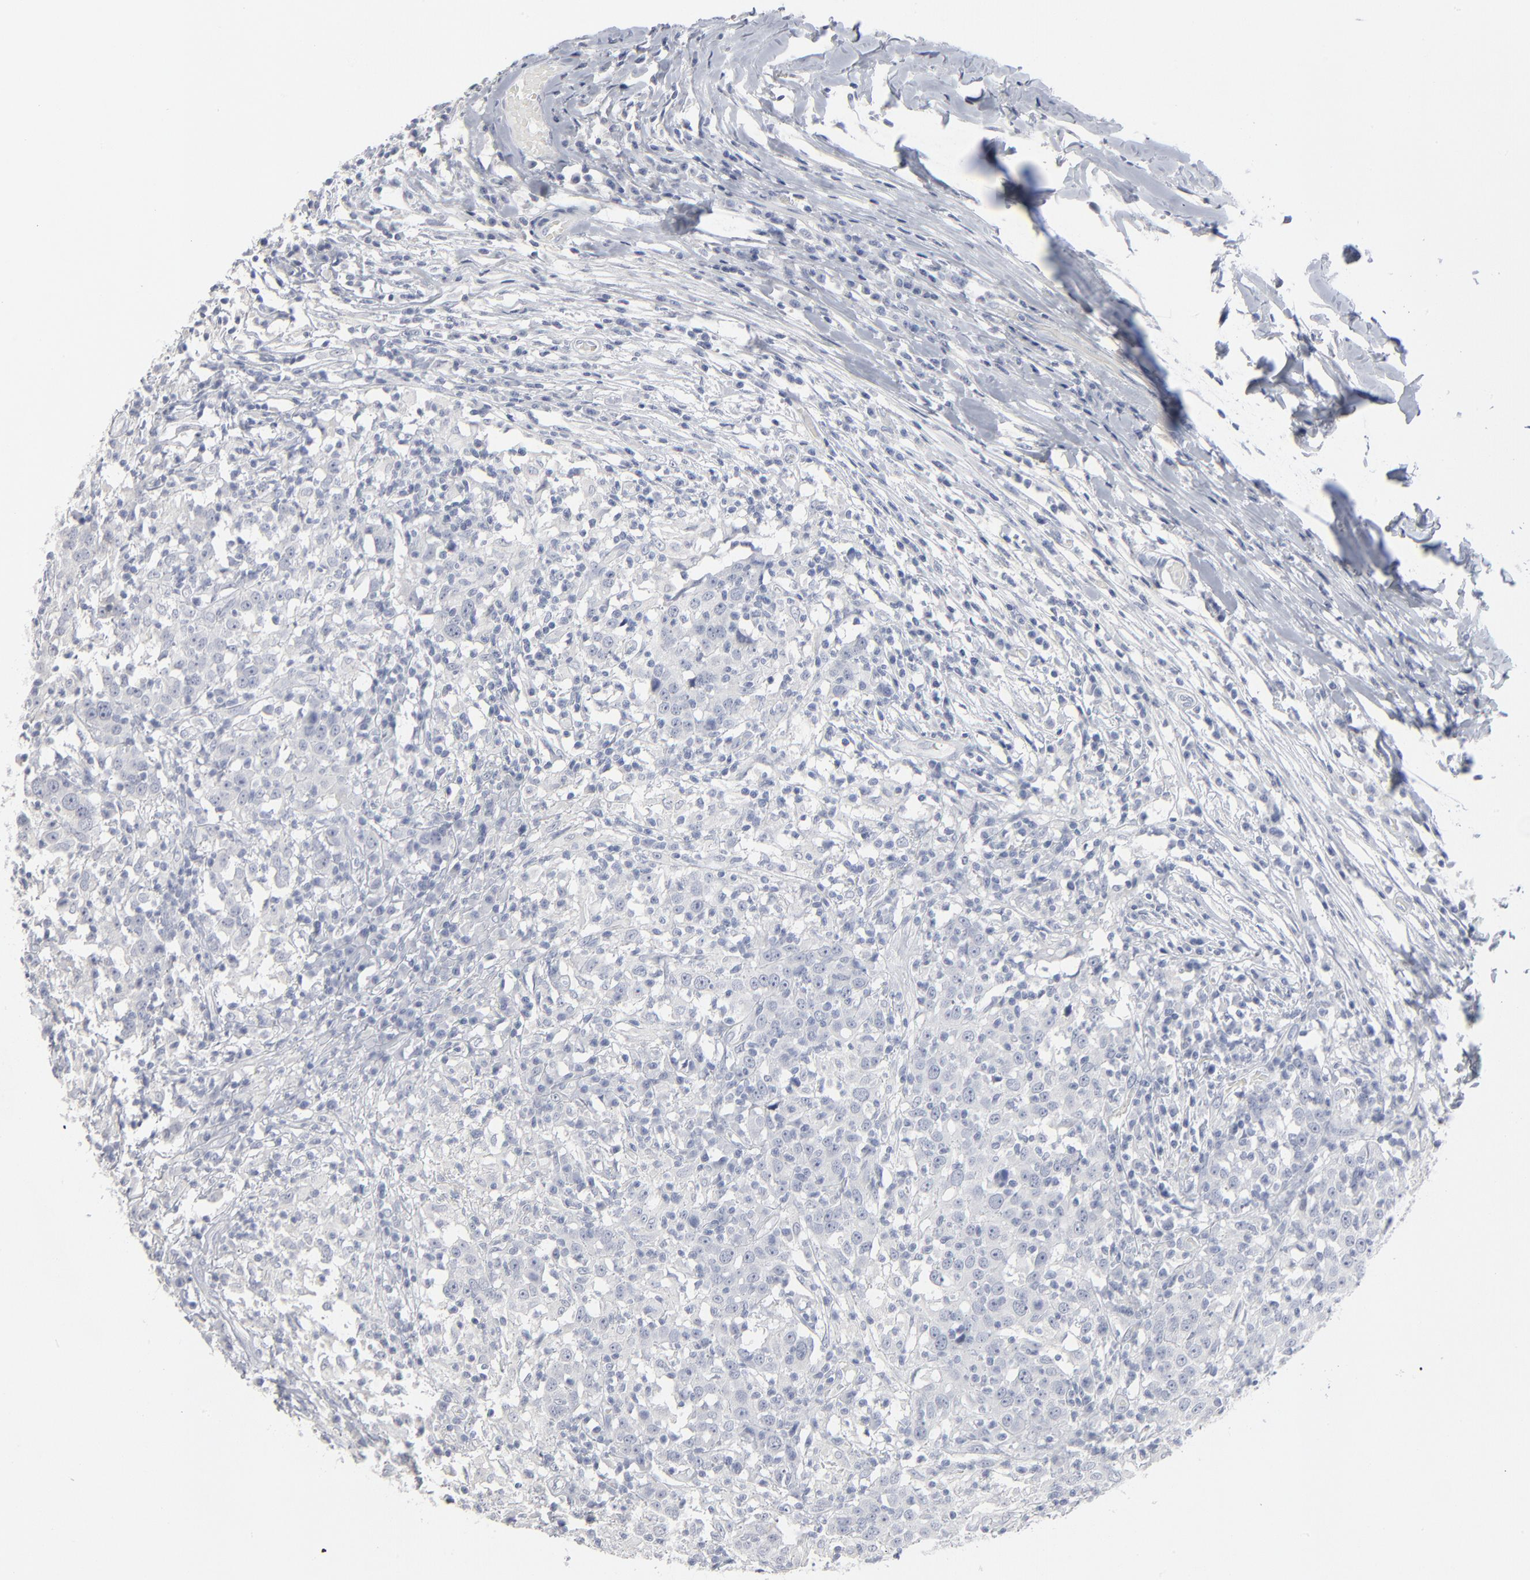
{"staining": {"intensity": "negative", "quantity": "none", "location": "none"}, "tissue": "head and neck cancer", "cell_type": "Tumor cells", "image_type": "cancer", "snomed": [{"axis": "morphology", "description": "Adenocarcinoma, NOS"}, {"axis": "topography", "description": "Salivary gland"}, {"axis": "topography", "description": "Head-Neck"}], "caption": "A micrograph of head and neck cancer stained for a protein shows no brown staining in tumor cells.", "gene": "PAGE1", "patient": {"sex": "female", "age": 65}}